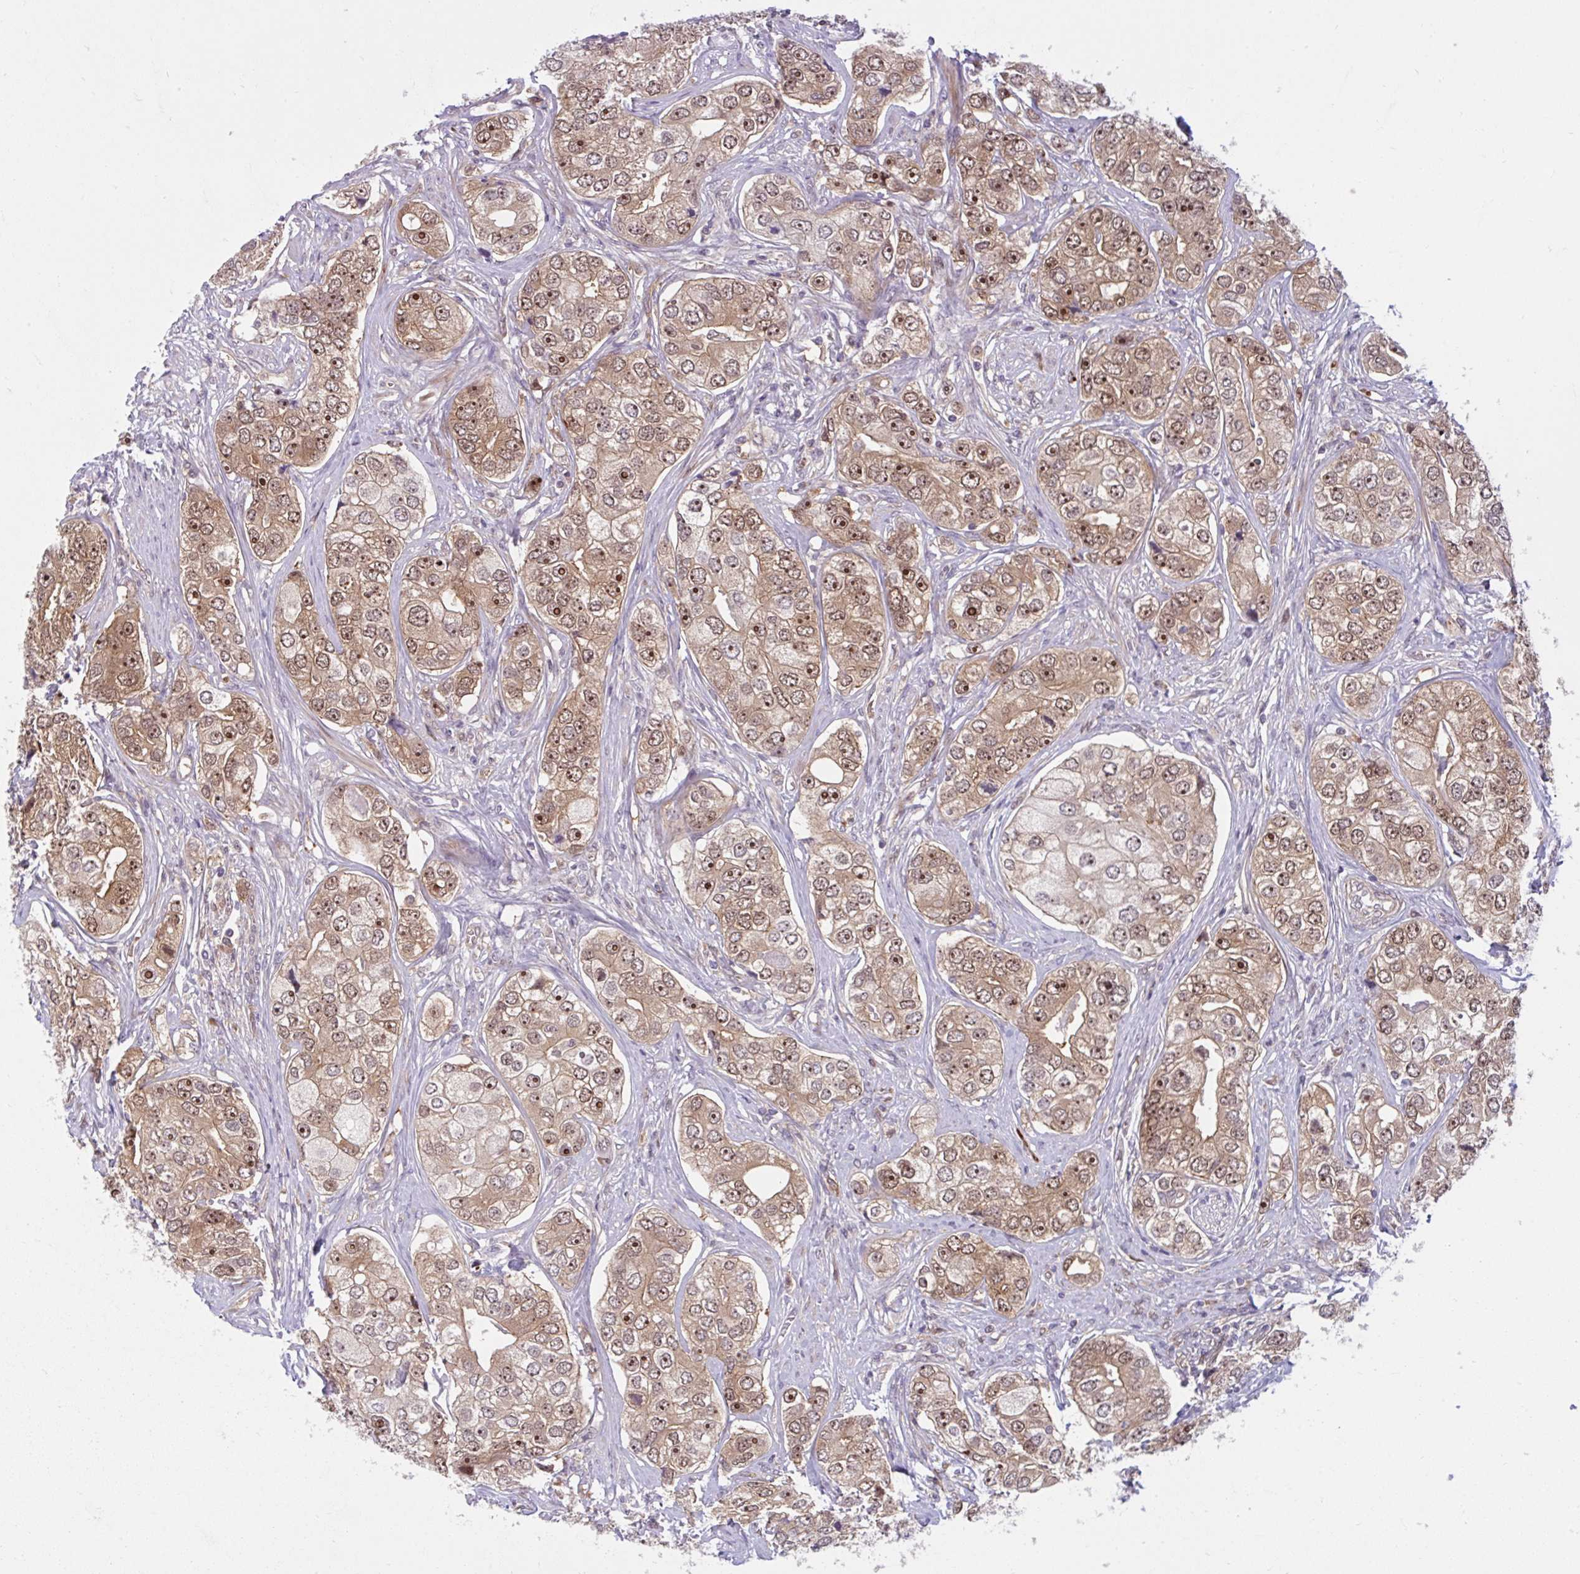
{"staining": {"intensity": "moderate", "quantity": ">75%", "location": "cytoplasmic/membranous,nuclear"}, "tissue": "prostate cancer", "cell_type": "Tumor cells", "image_type": "cancer", "snomed": [{"axis": "morphology", "description": "Adenocarcinoma, High grade"}, {"axis": "topography", "description": "Prostate"}], "caption": "A photomicrograph of prostate cancer (high-grade adenocarcinoma) stained for a protein shows moderate cytoplasmic/membranous and nuclear brown staining in tumor cells.", "gene": "HMBS", "patient": {"sex": "male", "age": 60}}